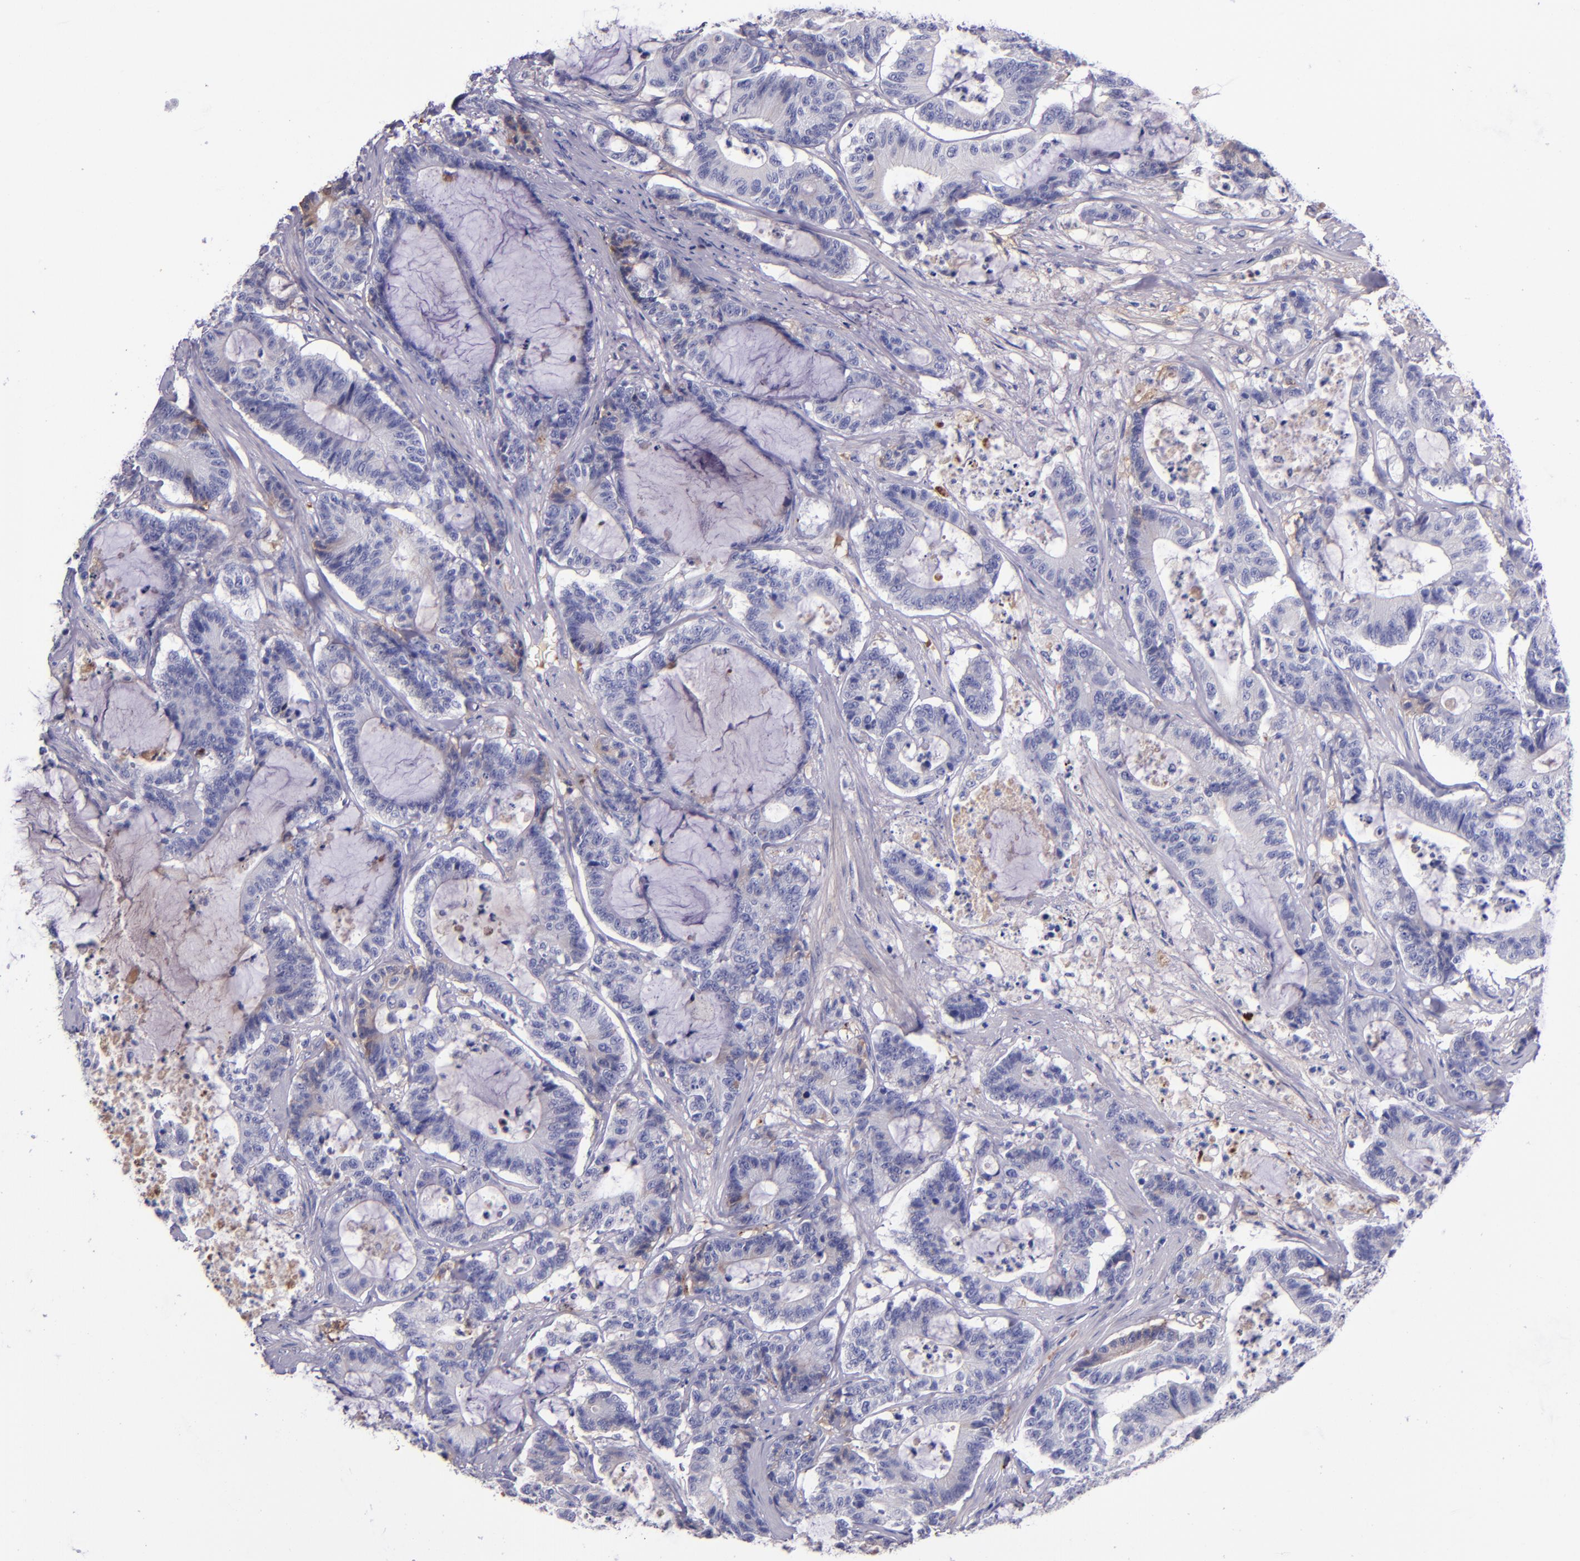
{"staining": {"intensity": "weak", "quantity": "<25%", "location": "cytoplasmic/membranous"}, "tissue": "colorectal cancer", "cell_type": "Tumor cells", "image_type": "cancer", "snomed": [{"axis": "morphology", "description": "Adenocarcinoma, NOS"}, {"axis": "topography", "description": "Colon"}], "caption": "Tumor cells are negative for brown protein staining in colorectal cancer (adenocarcinoma). (Stains: DAB (3,3'-diaminobenzidine) IHC with hematoxylin counter stain, Microscopy: brightfield microscopy at high magnification).", "gene": "KNG1", "patient": {"sex": "female", "age": 84}}